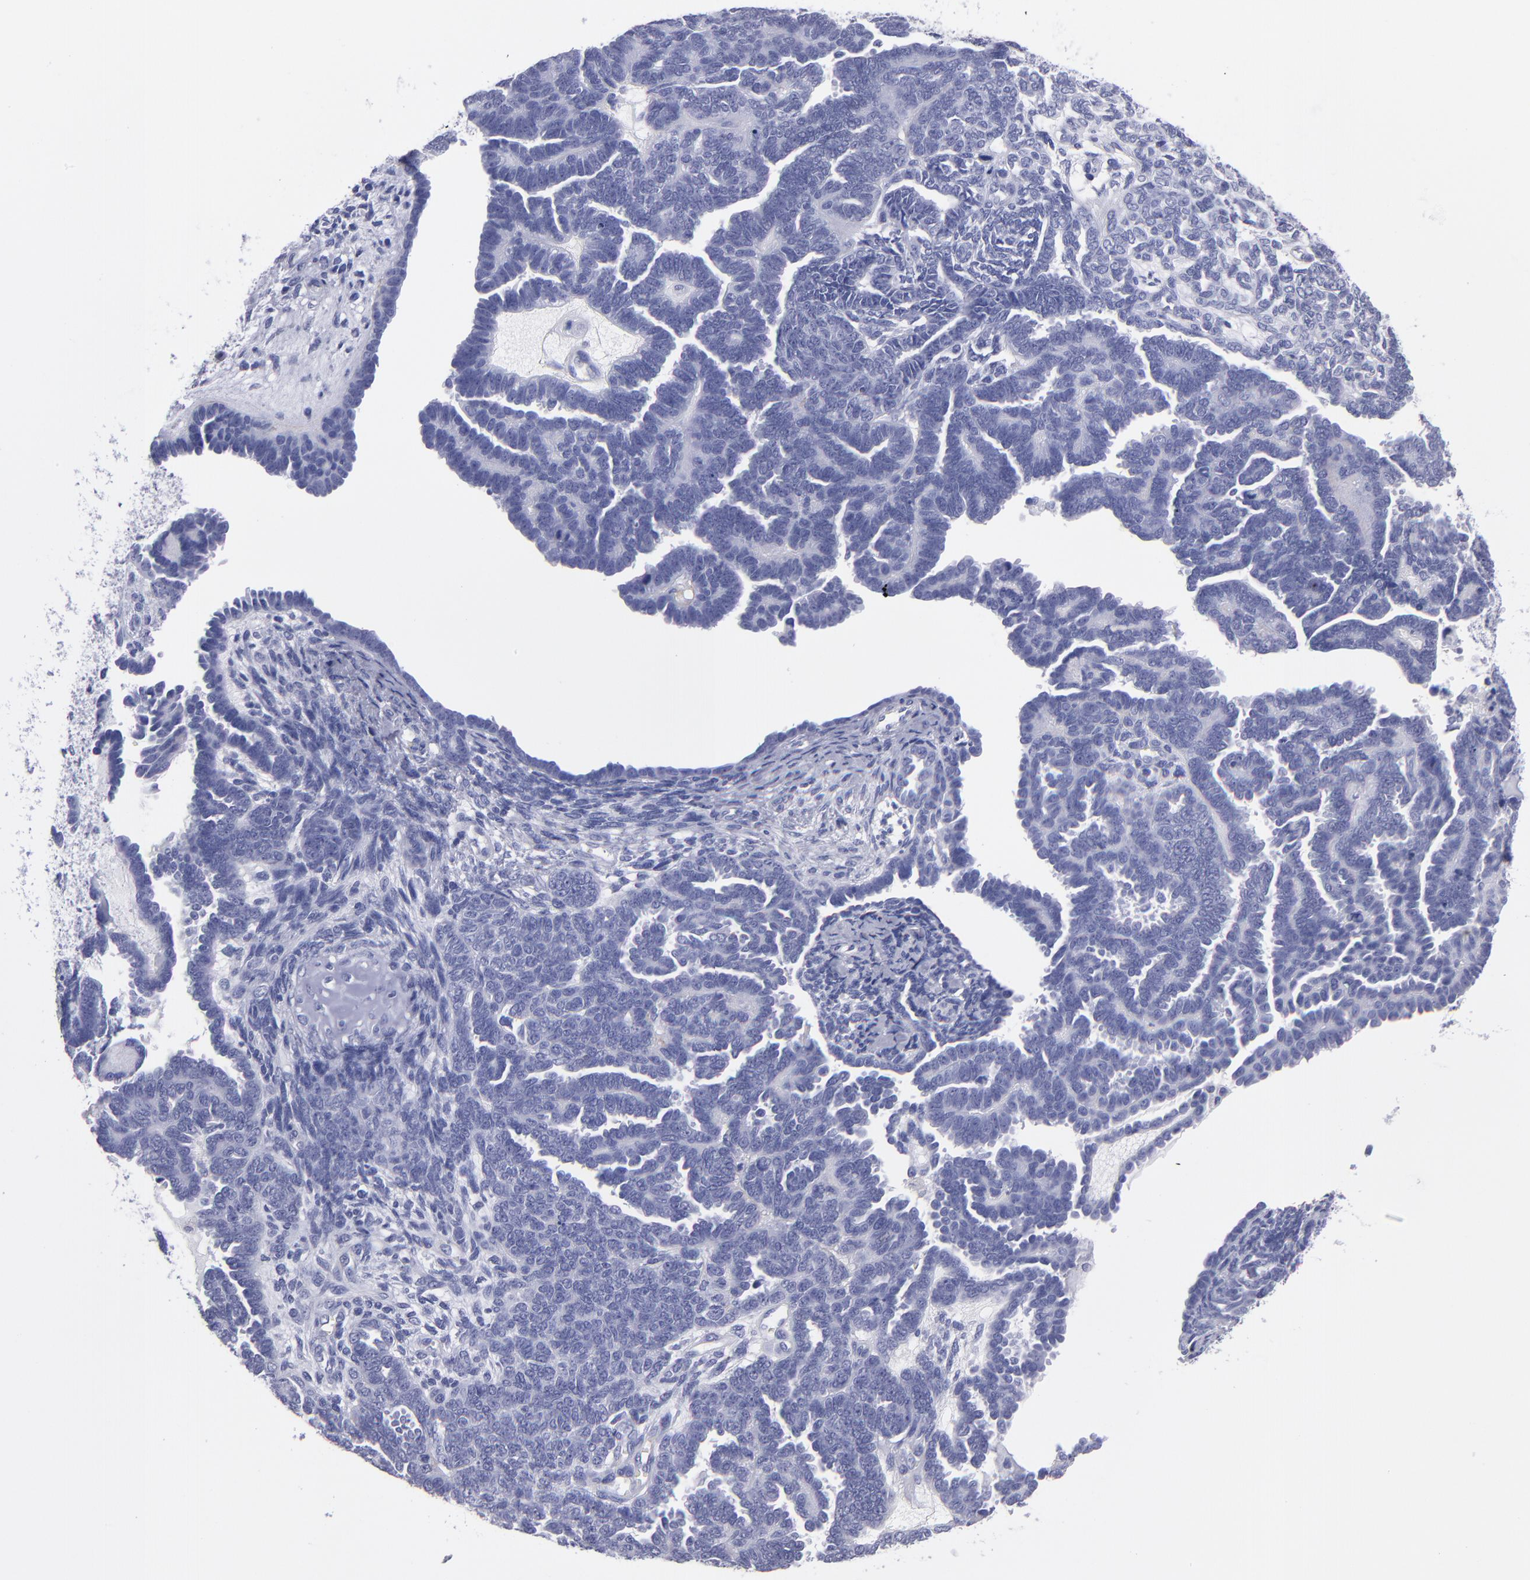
{"staining": {"intensity": "negative", "quantity": "none", "location": "none"}, "tissue": "endometrial cancer", "cell_type": "Tumor cells", "image_type": "cancer", "snomed": [{"axis": "morphology", "description": "Neoplasm, malignant, NOS"}, {"axis": "topography", "description": "Endometrium"}], "caption": "Immunohistochemistry (IHC) of human endometrial cancer shows no staining in tumor cells.", "gene": "MB", "patient": {"sex": "female", "age": 74}}